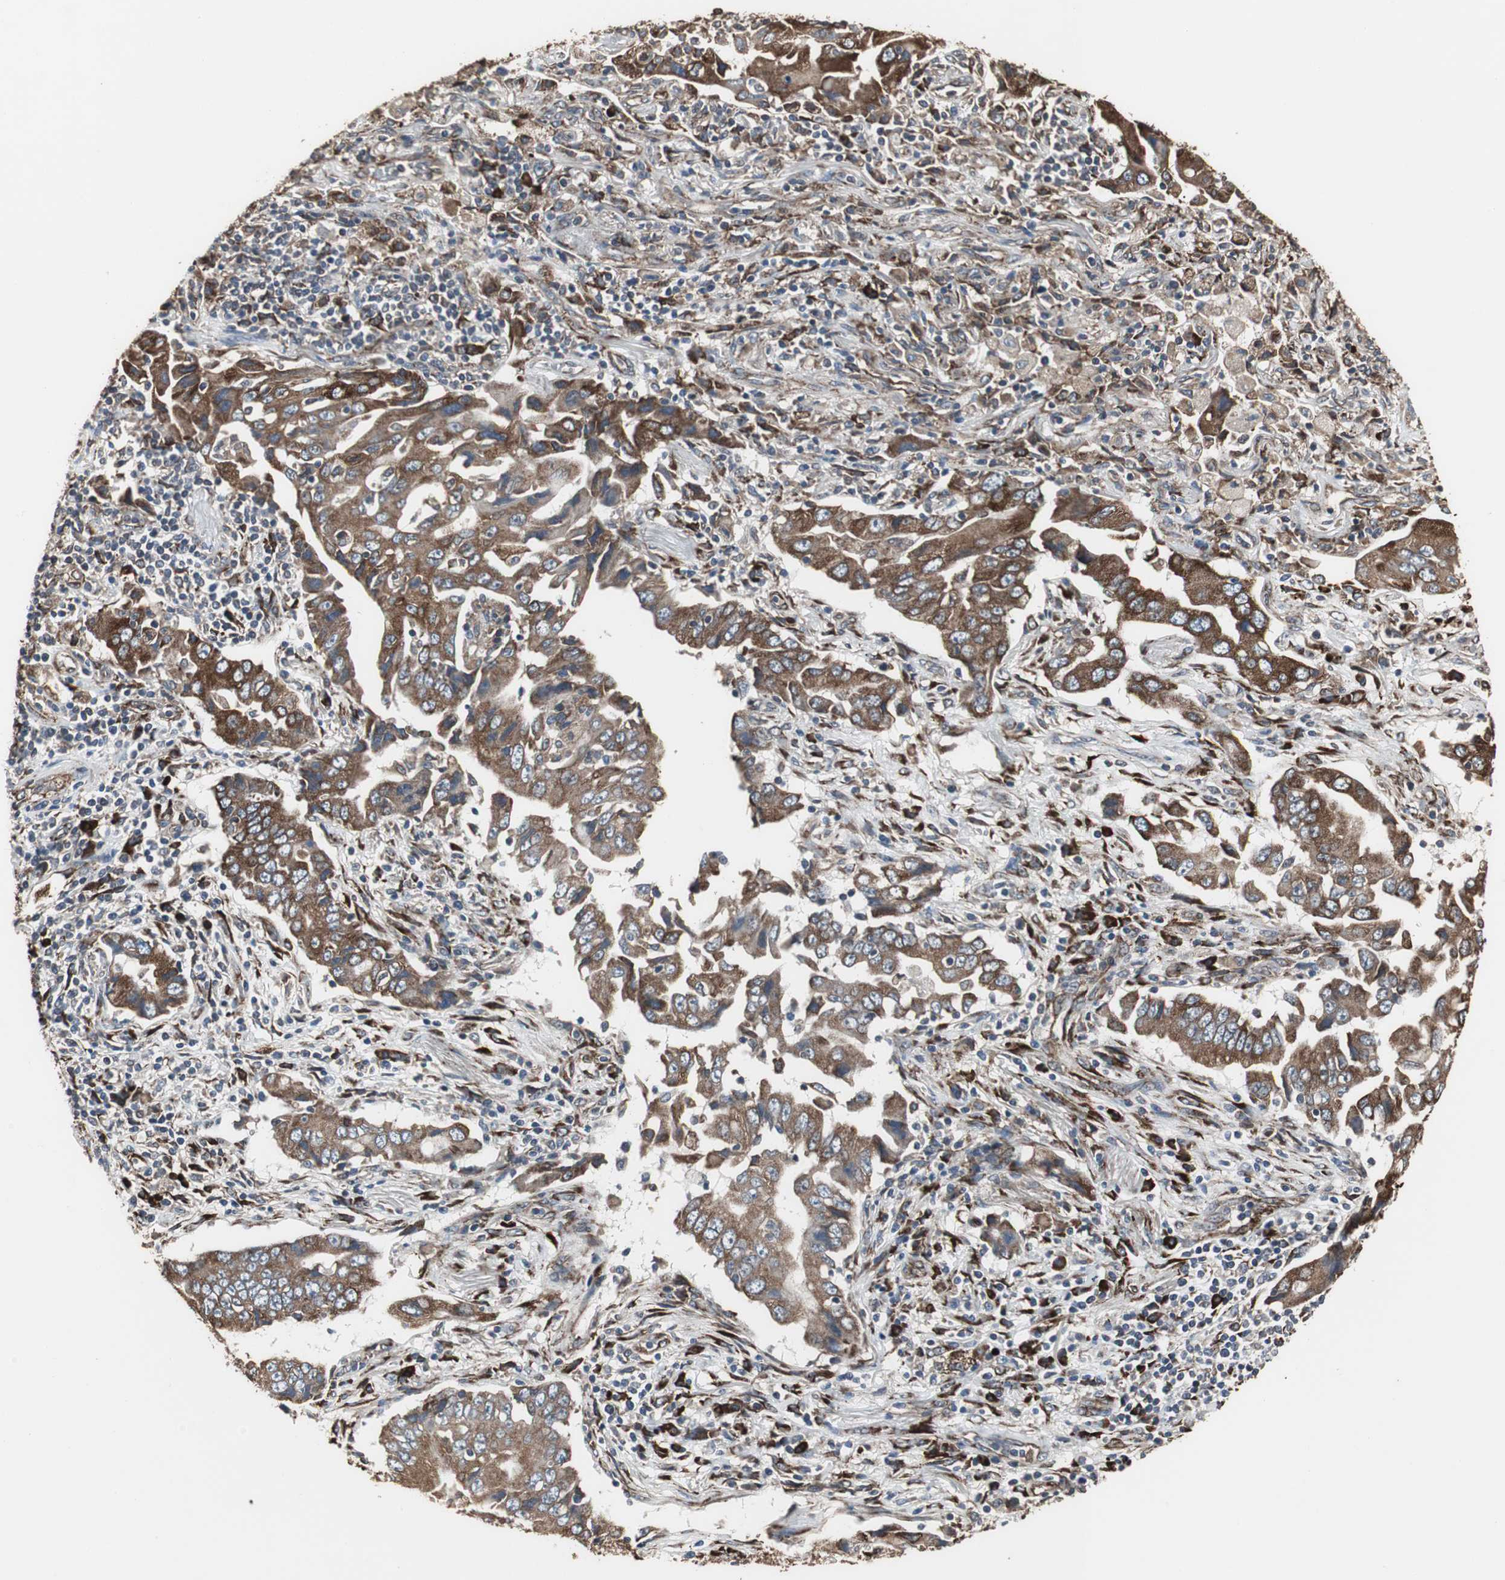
{"staining": {"intensity": "moderate", "quantity": ">75%", "location": "cytoplasmic/membranous"}, "tissue": "lung cancer", "cell_type": "Tumor cells", "image_type": "cancer", "snomed": [{"axis": "morphology", "description": "Adenocarcinoma, NOS"}, {"axis": "topography", "description": "Lung"}], "caption": "Tumor cells reveal medium levels of moderate cytoplasmic/membranous staining in approximately >75% of cells in lung cancer (adenocarcinoma).", "gene": "CALU", "patient": {"sex": "female", "age": 65}}